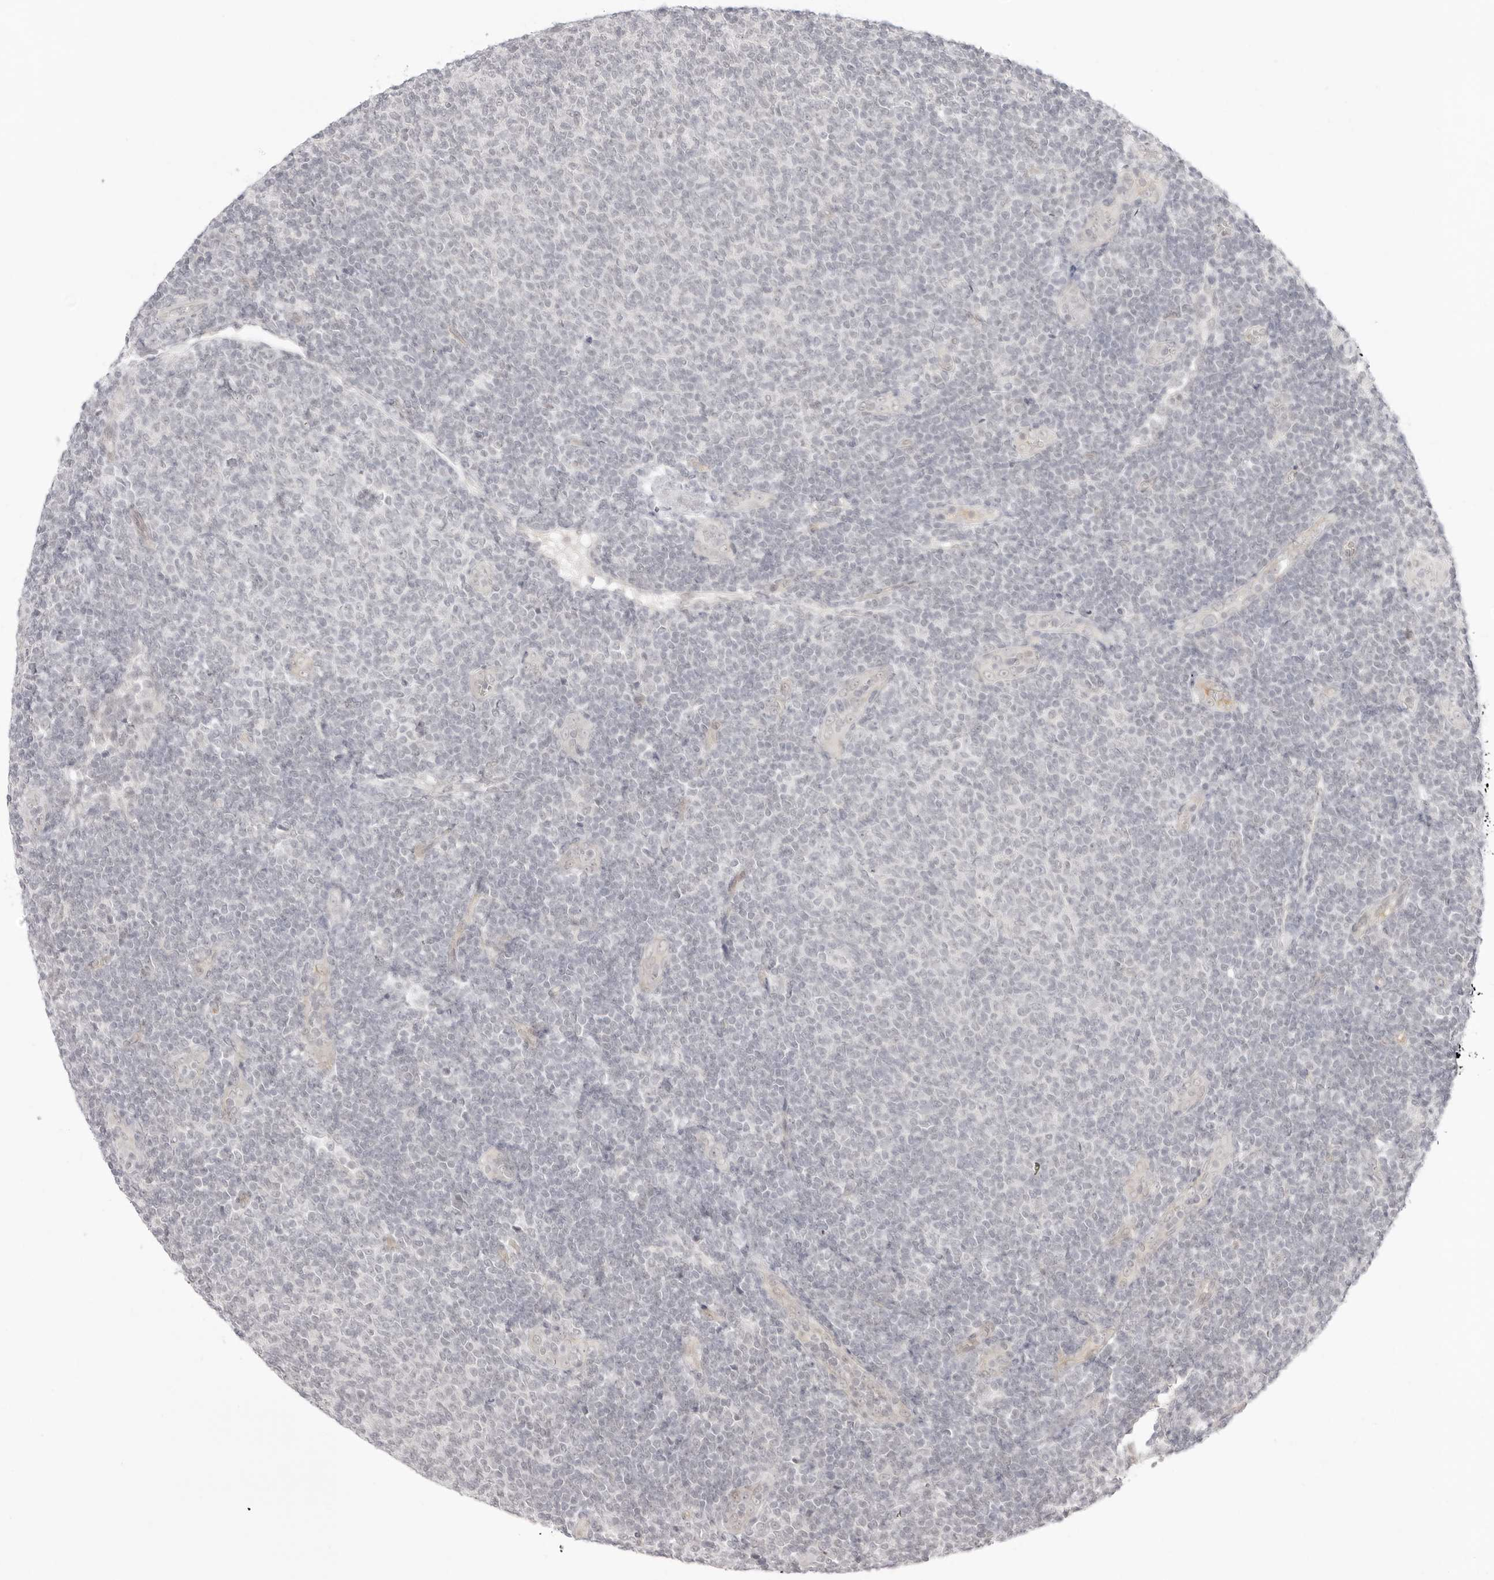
{"staining": {"intensity": "negative", "quantity": "none", "location": "none"}, "tissue": "lymphoma", "cell_type": "Tumor cells", "image_type": "cancer", "snomed": [{"axis": "morphology", "description": "Malignant lymphoma, non-Hodgkin's type, Low grade"}, {"axis": "topography", "description": "Lymph node"}], "caption": "Tumor cells show no significant positivity in low-grade malignant lymphoma, non-Hodgkin's type. The staining is performed using DAB brown chromogen with nuclei counter-stained in using hematoxylin.", "gene": "MED18", "patient": {"sex": "male", "age": 66}}